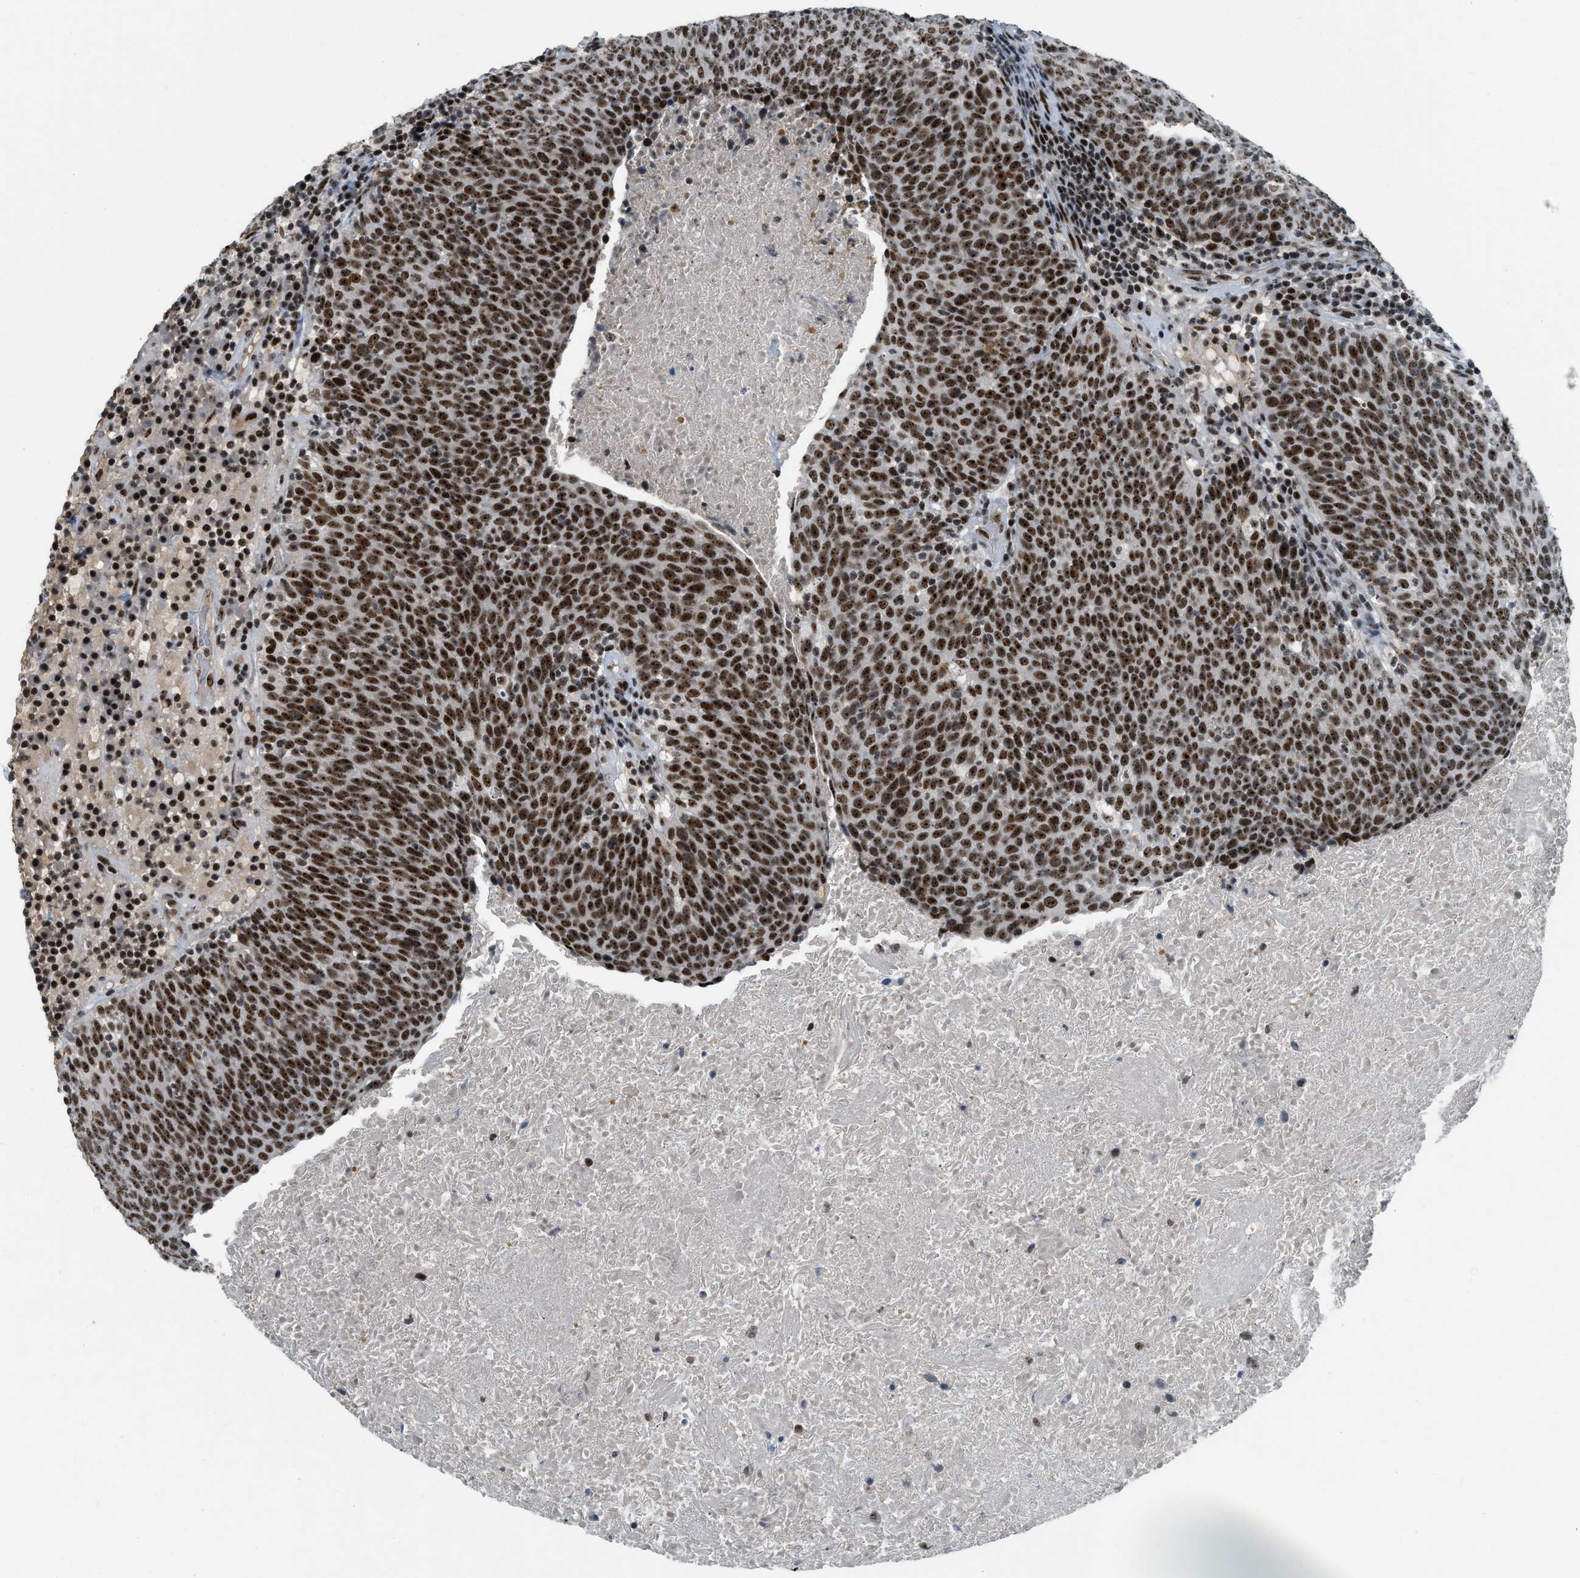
{"staining": {"intensity": "strong", "quantity": ">75%", "location": "nuclear"}, "tissue": "head and neck cancer", "cell_type": "Tumor cells", "image_type": "cancer", "snomed": [{"axis": "morphology", "description": "Squamous cell carcinoma, NOS"}, {"axis": "morphology", "description": "Squamous cell carcinoma, metastatic, NOS"}, {"axis": "topography", "description": "Lymph node"}, {"axis": "topography", "description": "Head-Neck"}], "caption": "Protein staining of head and neck metastatic squamous cell carcinoma tissue exhibits strong nuclear expression in about >75% of tumor cells. (IHC, brightfield microscopy, high magnification).", "gene": "URB1", "patient": {"sex": "male", "age": 62}}